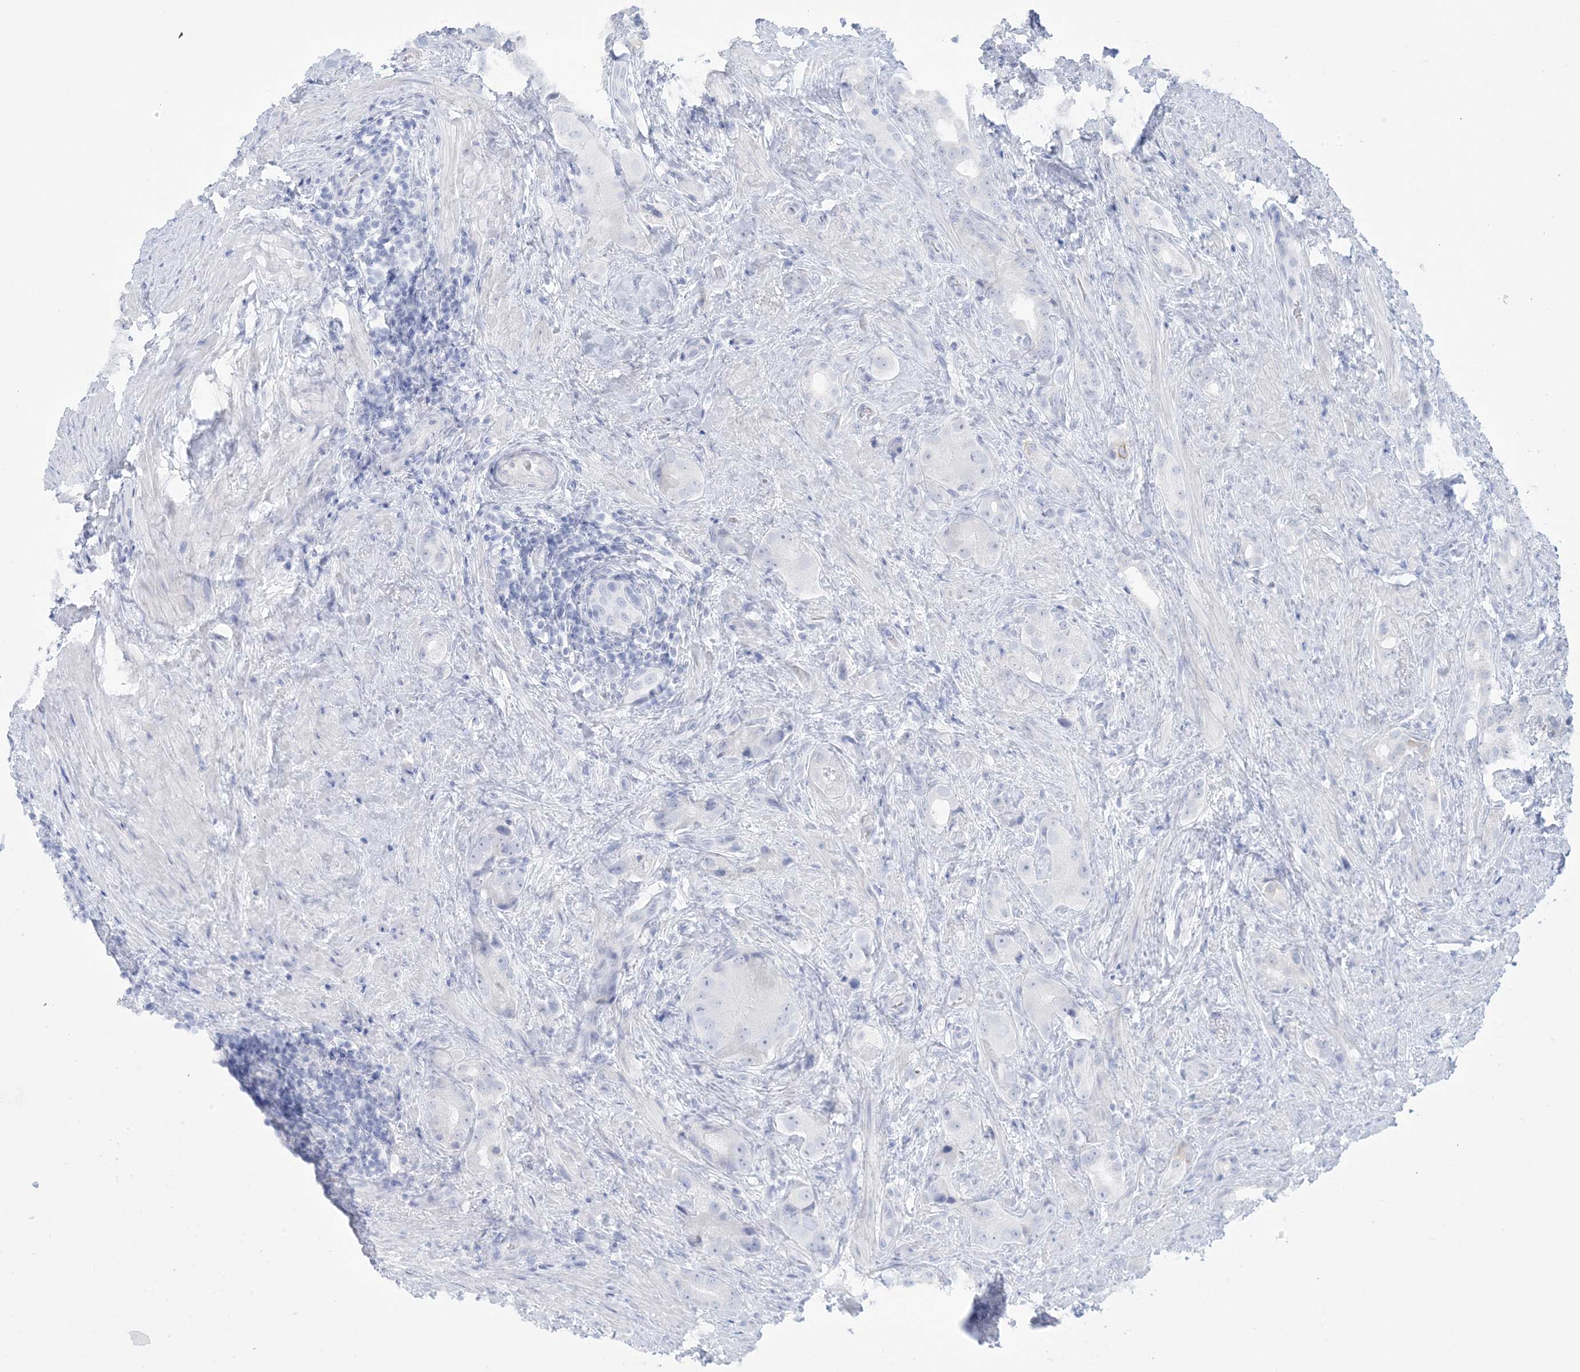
{"staining": {"intensity": "negative", "quantity": "none", "location": "none"}, "tissue": "prostate cancer", "cell_type": "Tumor cells", "image_type": "cancer", "snomed": [{"axis": "morphology", "description": "Adenocarcinoma, Low grade"}, {"axis": "topography", "description": "Prostate"}], "caption": "A histopathology image of human adenocarcinoma (low-grade) (prostate) is negative for staining in tumor cells. The staining was performed using DAB to visualize the protein expression in brown, while the nuclei were stained in blue with hematoxylin (Magnification: 20x).", "gene": "AGXT", "patient": {"sex": "male", "age": 71}}